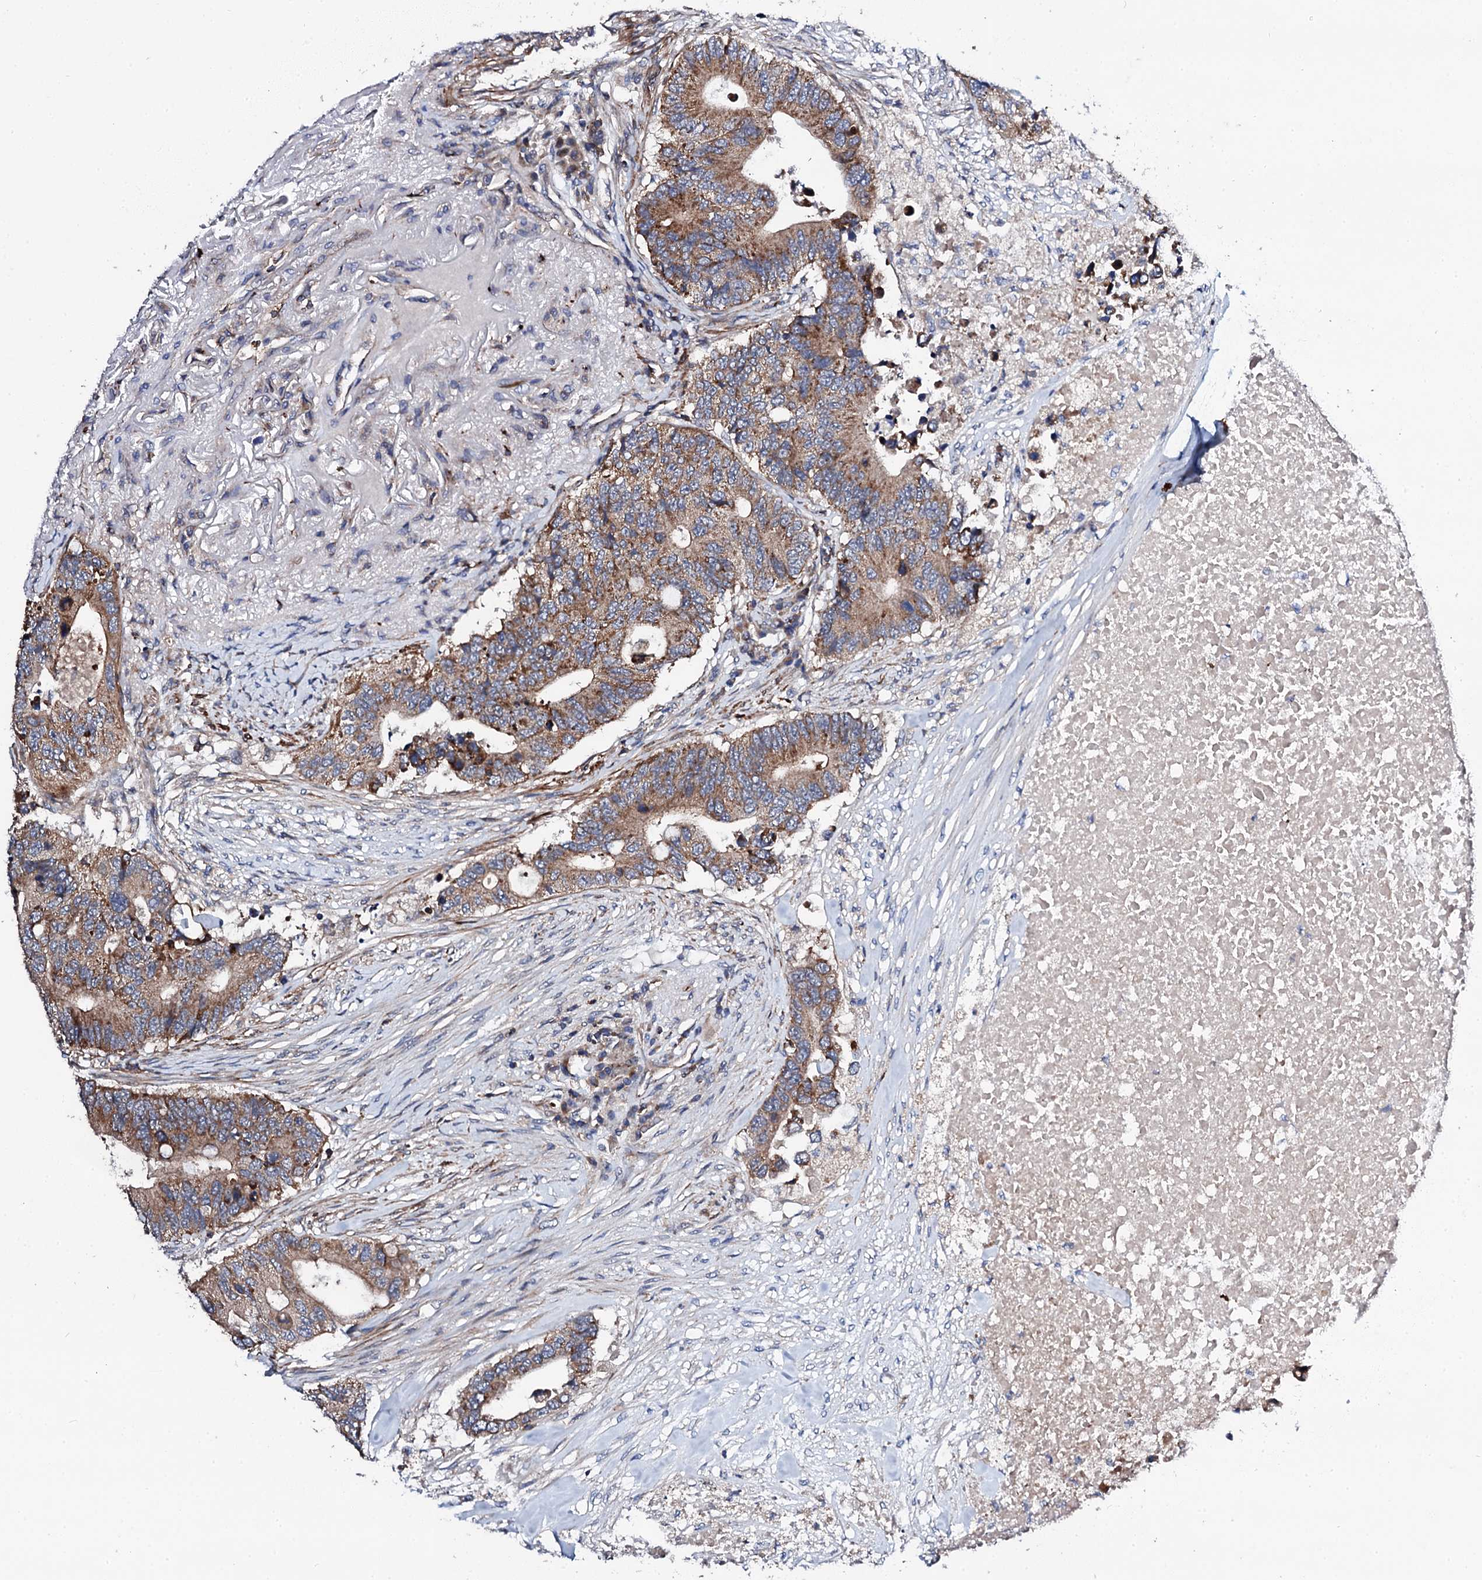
{"staining": {"intensity": "moderate", "quantity": ">75%", "location": "cytoplasmic/membranous"}, "tissue": "colorectal cancer", "cell_type": "Tumor cells", "image_type": "cancer", "snomed": [{"axis": "morphology", "description": "Adenocarcinoma, NOS"}, {"axis": "topography", "description": "Colon"}], "caption": "DAB (3,3'-diaminobenzidine) immunohistochemical staining of human adenocarcinoma (colorectal) exhibits moderate cytoplasmic/membranous protein positivity in approximately >75% of tumor cells. The staining is performed using DAB brown chromogen to label protein expression. The nuclei are counter-stained blue using hematoxylin.", "gene": "COG4", "patient": {"sex": "male", "age": 71}}